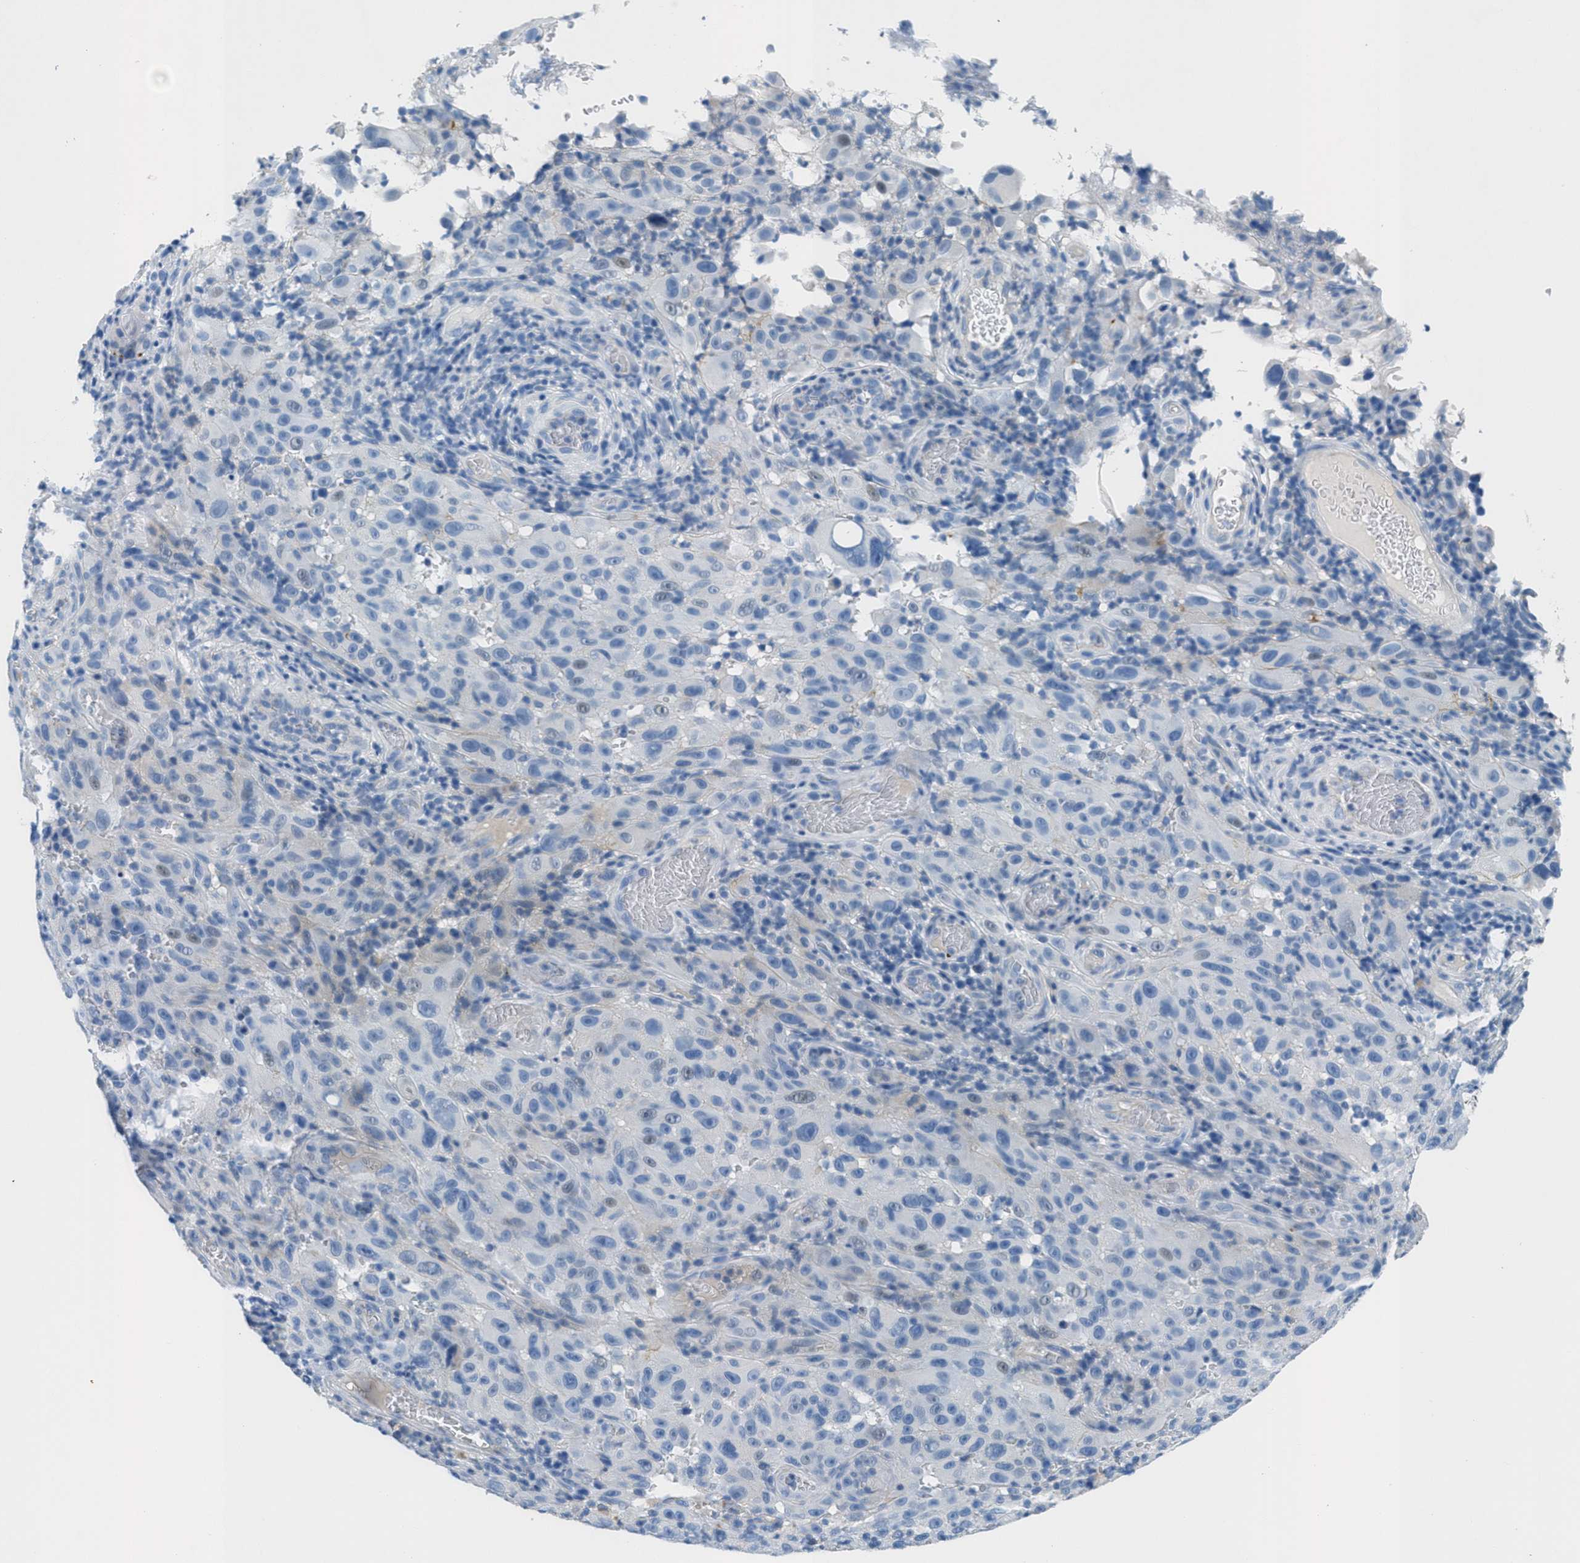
{"staining": {"intensity": "negative", "quantity": "none", "location": "none"}, "tissue": "melanoma", "cell_type": "Tumor cells", "image_type": "cancer", "snomed": [{"axis": "morphology", "description": "Malignant melanoma, NOS"}, {"axis": "topography", "description": "Skin"}], "caption": "Immunohistochemical staining of melanoma displays no significant expression in tumor cells.", "gene": "GALNT17", "patient": {"sex": "female", "age": 82}}